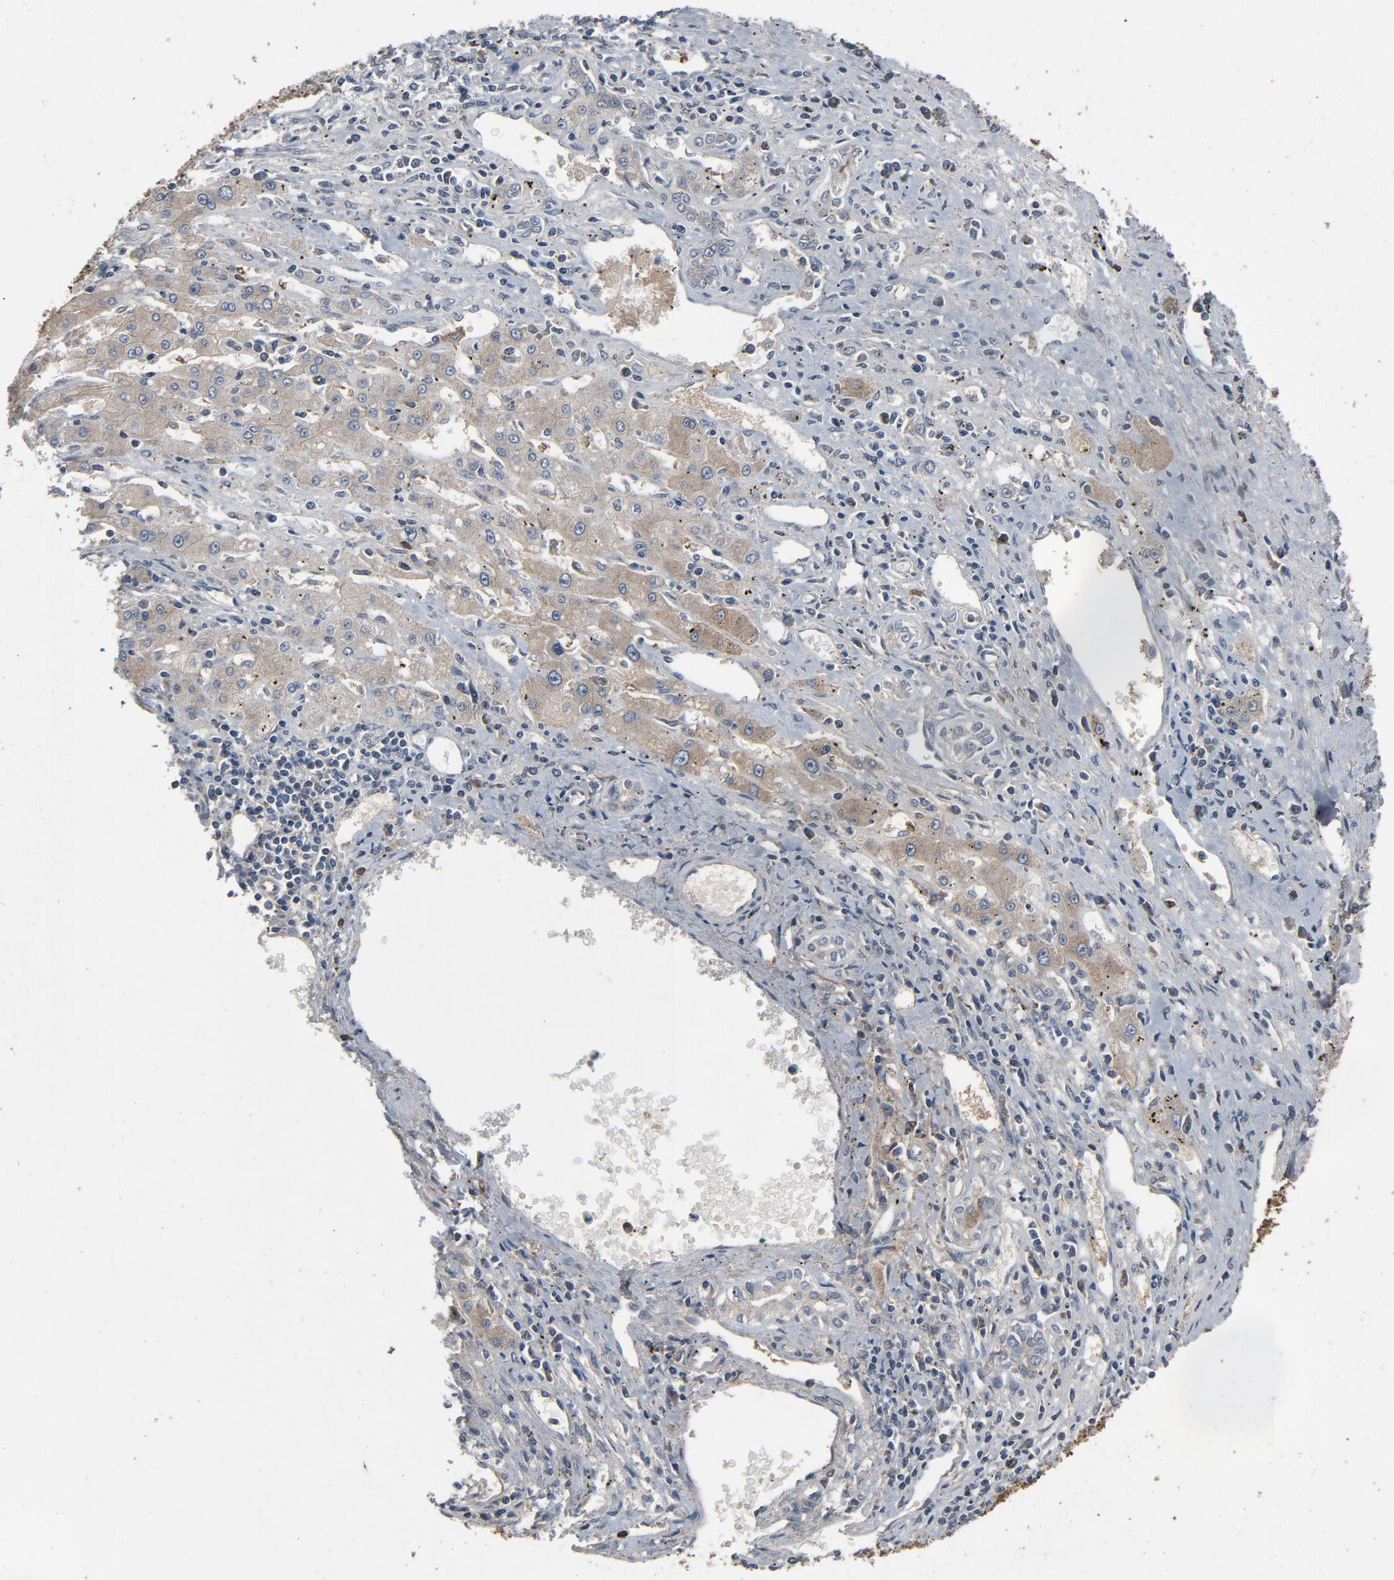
{"staining": {"intensity": "negative", "quantity": "none", "location": "none"}, "tissue": "liver cancer", "cell_type": "Tumor cells", "image_type": "cancer", "snomed": [{"axis": "morphology", "description": "Carcinoma, Hepatocellular, NOS"}, {"axis": "topography", "description": "Liver"}], "caption": "Immunohistochemical staining of liver cancer reveals no significant staining in tumor cells.", "gene": "PDZD4", "patient": {"sex": "male", "age": 72}}